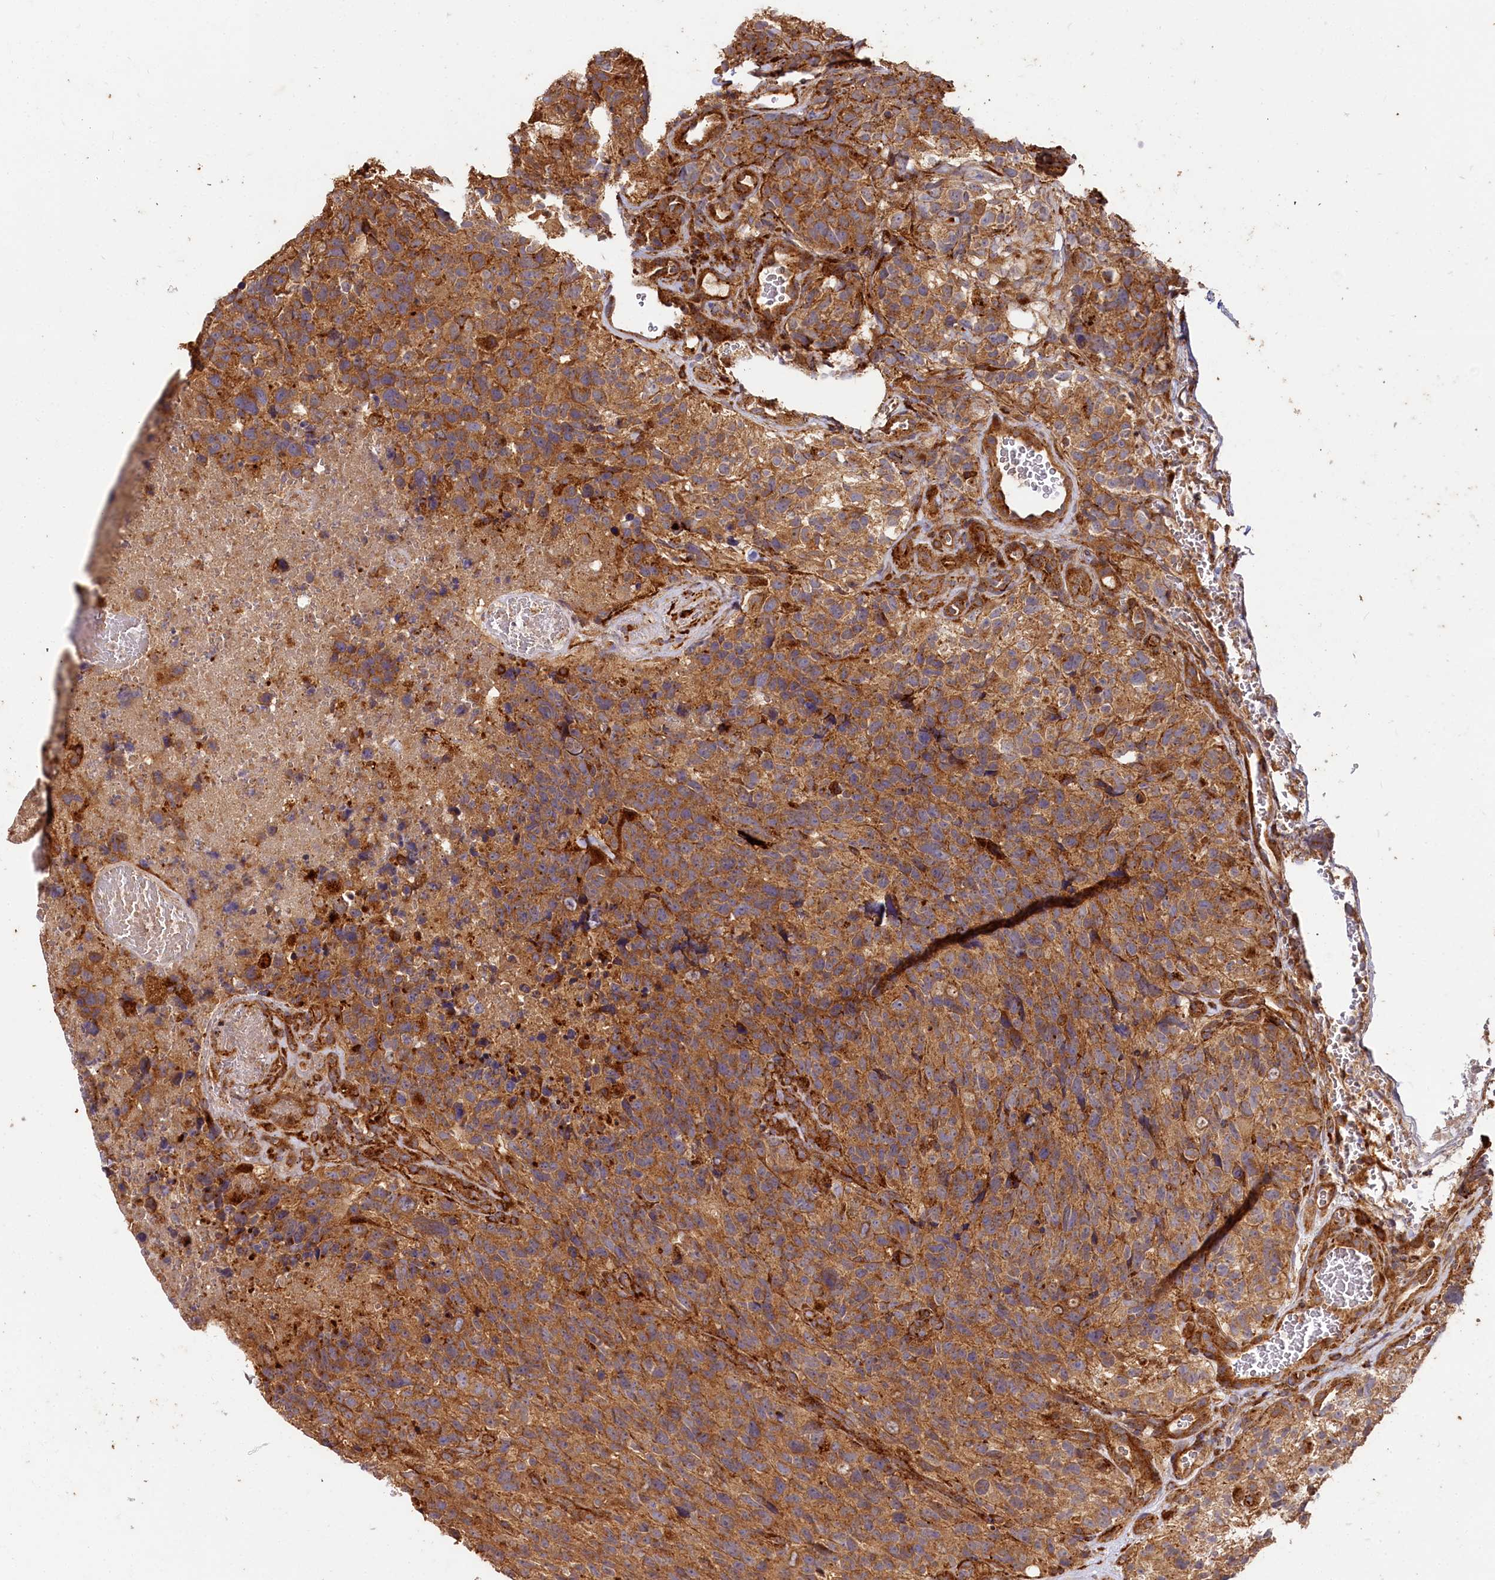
{"staining": {"intensity": "moderate", "quantity": ">75%", "location": "cytoplasmic/membranous"}, "tissue": "glioma", "cell_type": "Tumor cells", "image_type": "cancer", "snomed": [{"axis": "morphology", "description": "Glioma, malignant, High grade"}, {"axis": "topography", "description": "Brain"}], "caption": "Immunohistochemical staining of malignant glioma (high-grade) reveals medium levels of moderate cytoplasmic/membranous staining in about >75% of tumor cells. (Brightfield microscopy of DAB IHC at high magnification).", "gene": "WDR73", "patient": {"sex": "male", "age": 69}}